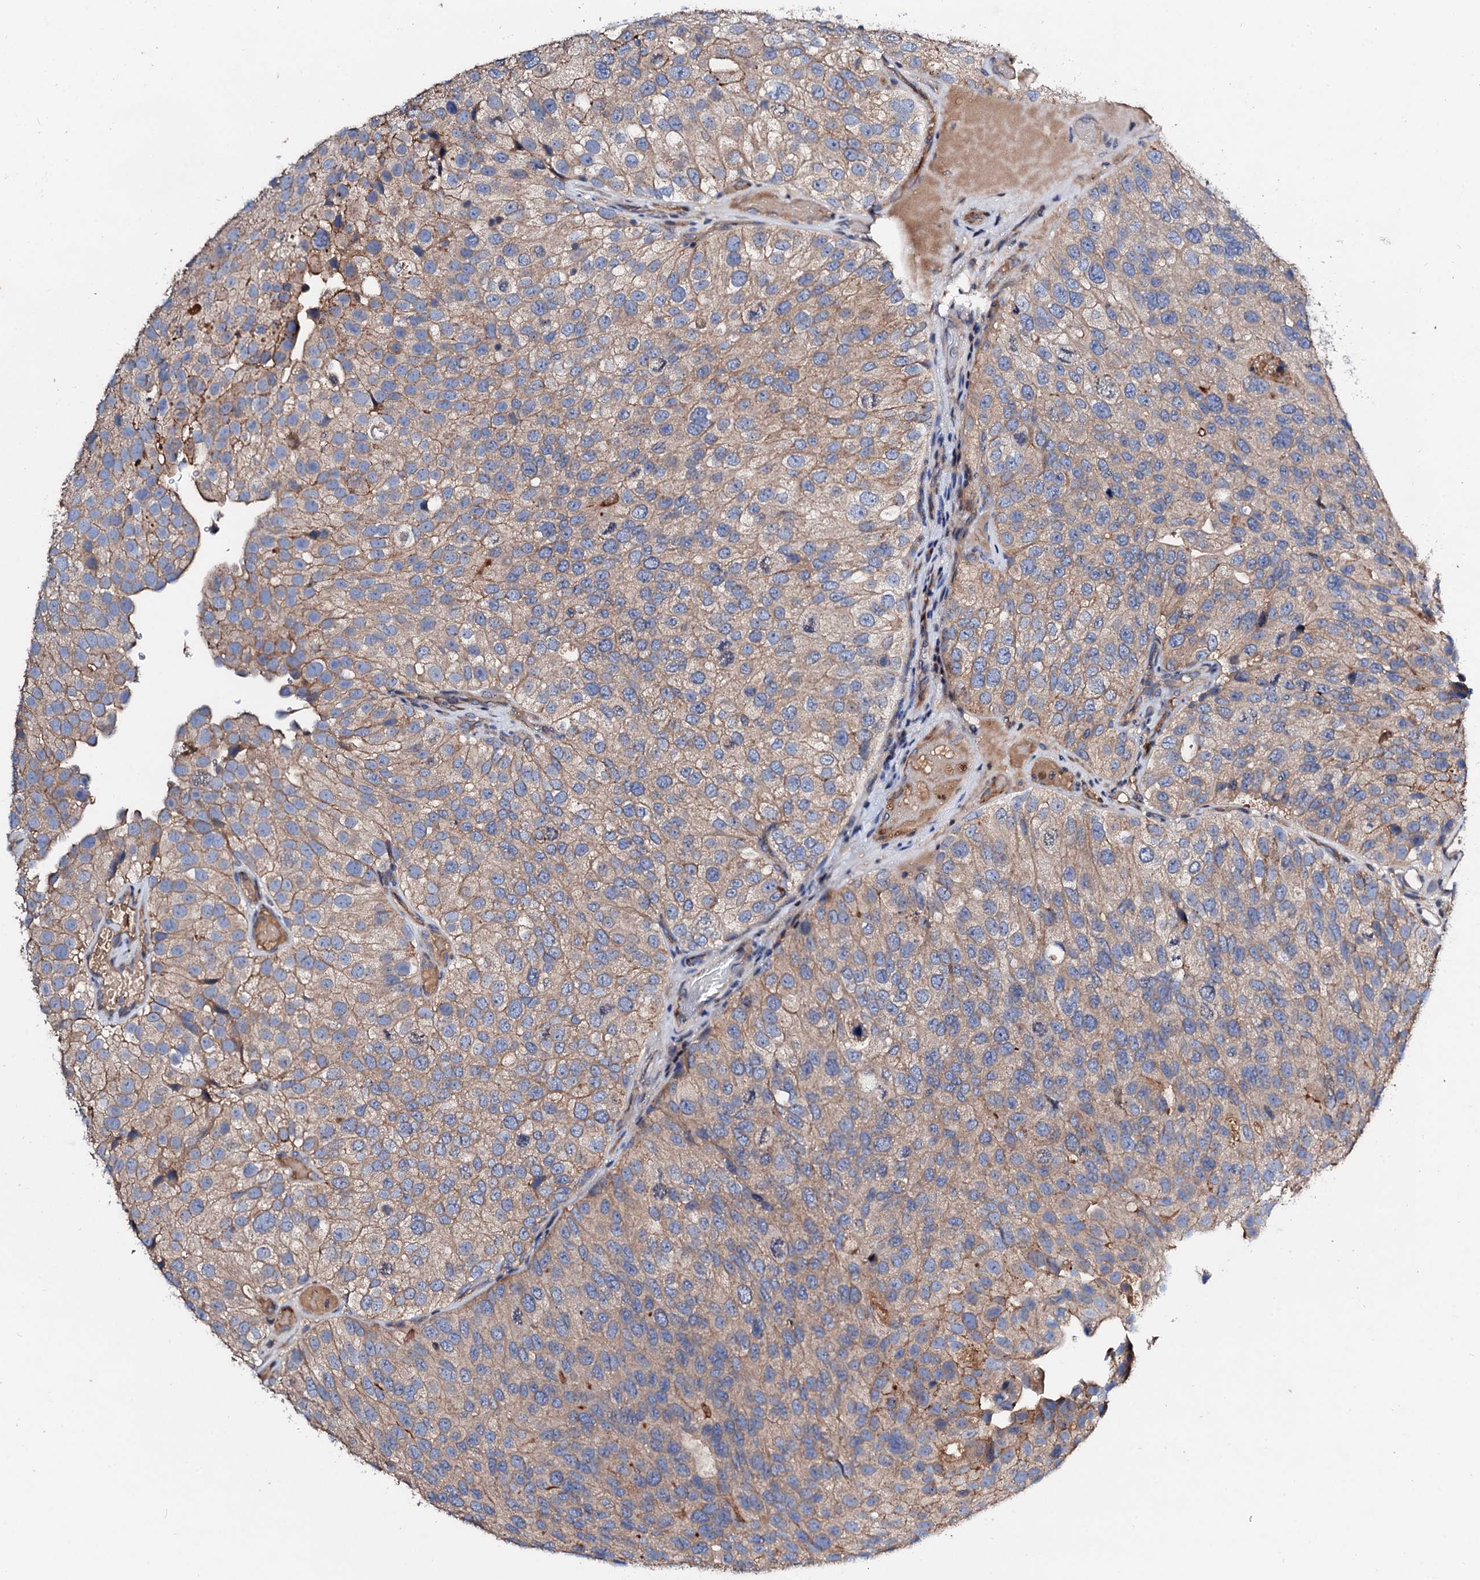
{"staining": {"intensity": "weak", "quantity": ">75%", "location": "cytoplasmic/membranous"}, "tissue": "urothelial cancer", "cell_type": "Tumor cells", "image_type": "cancer", "snomed": [{"axis": "morphology", "description": "Urothelial carcinoma, Low grade"}, {"axis": "topography", "description": "Urinary bladder"}], "caption": "A histopathology image of human low-grade urothelial carcinoma stained for a protein exhibits weak cytoplasmic/membranous brown staining in tumor cells.", "gene": "FIBIN", "patient": {"sex": "male", "age": 78}}